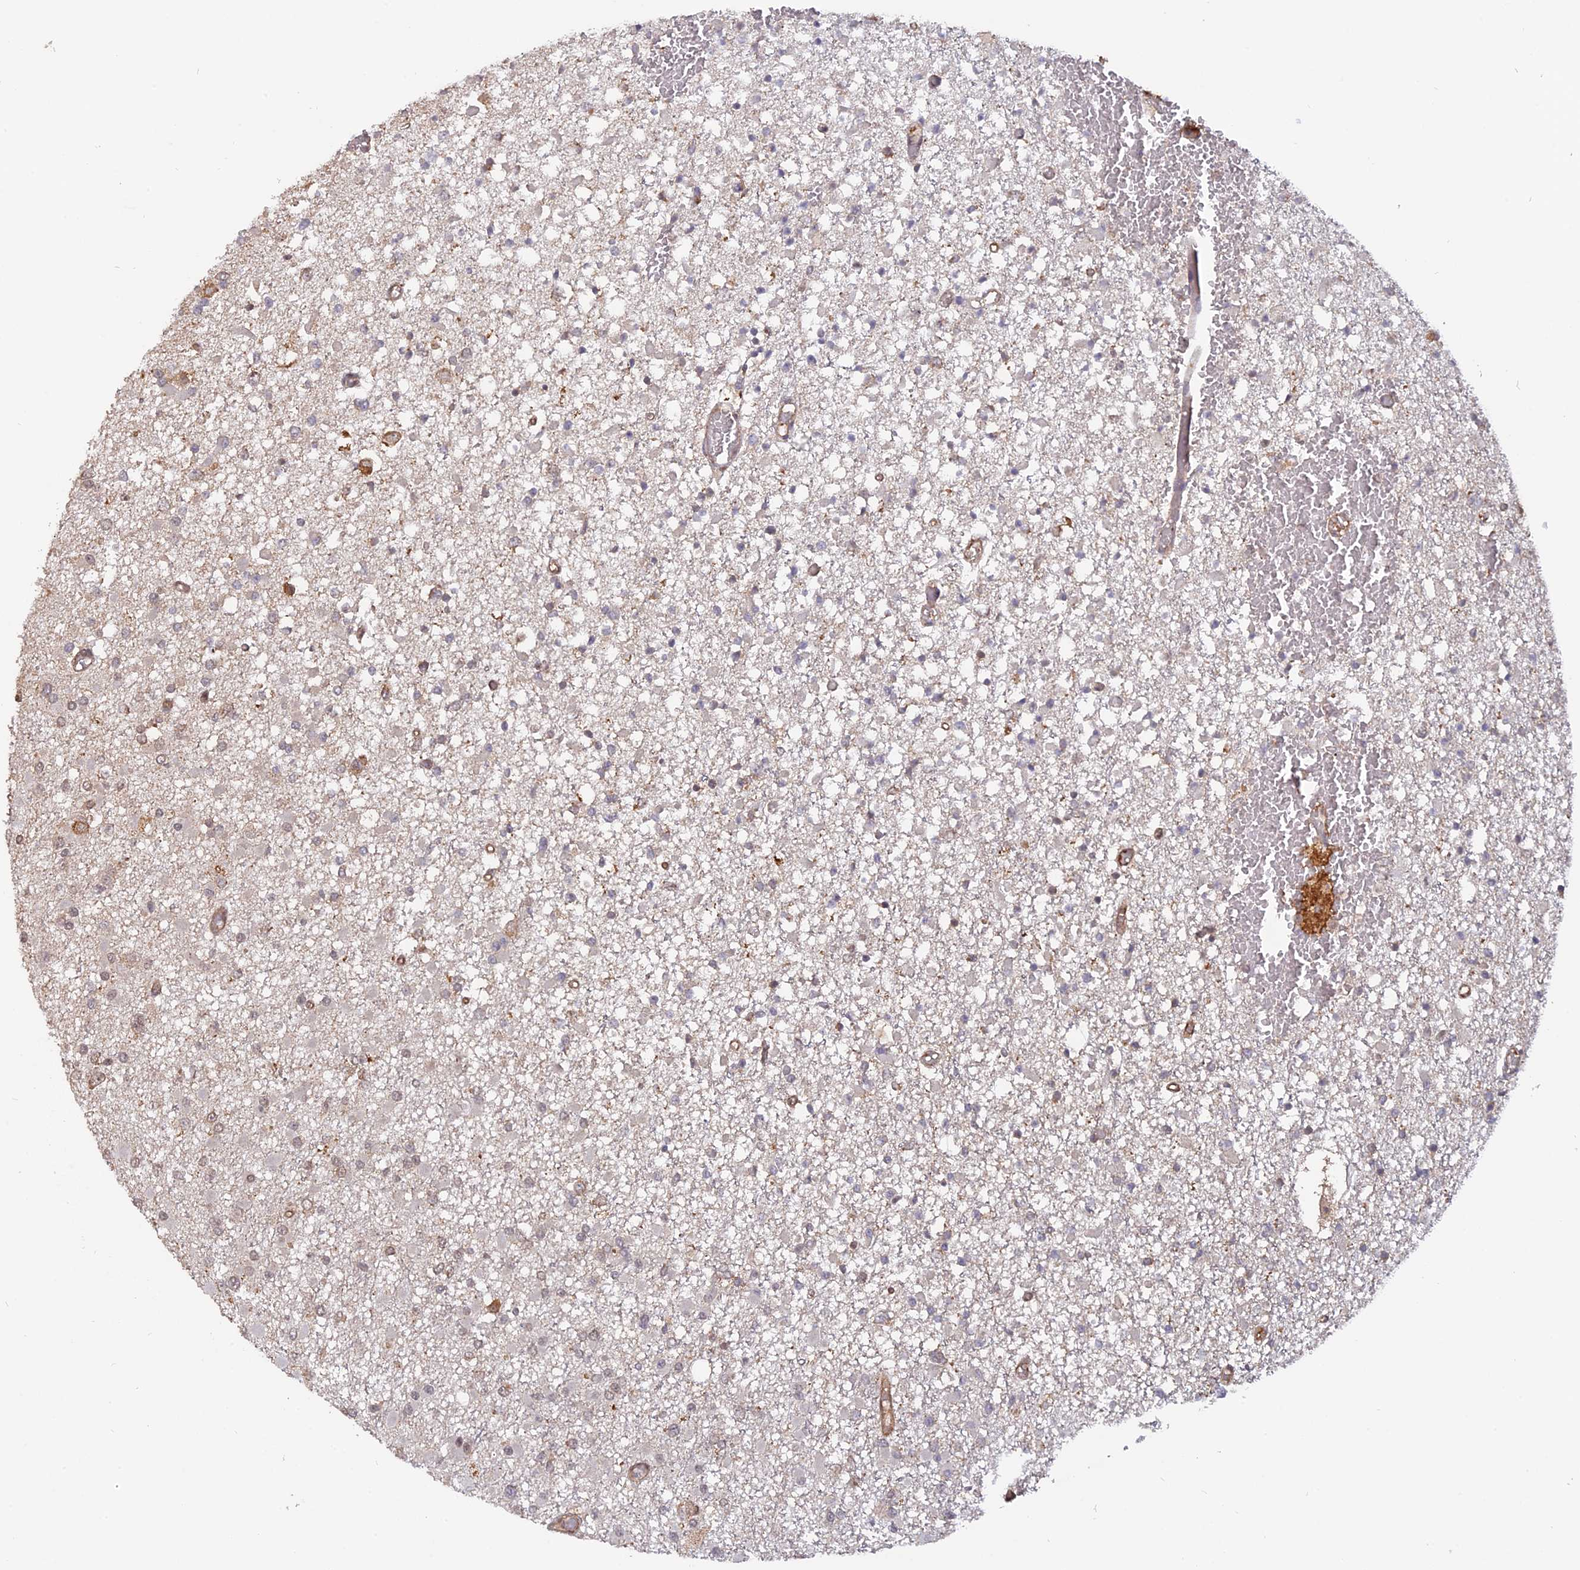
{"staining": {"intensity": "weak", "quantity": "<25%", "location": "cytoplasmic/membranous,nuclear"}, "tissue": "glioma", "cell_type": "Tumor cells", "image_type": "cancer", "snomed": [{"axis": "morphology", "description": "Glioma, malignant, Low grade"}, {"axis": "topography", "description": "Brain"}], "caption": "Immunohistochemistry (IHC) of human malignant glioma (low-grade) demonstrates no staining in tumor cells. (Brightfield microscopy of DAB (3,3'-diaminobenzidine) immunohistochemistry (IHC) at high magnification).", "gene": "PKIG", "patient": {"sex": "female", "age": 22}}